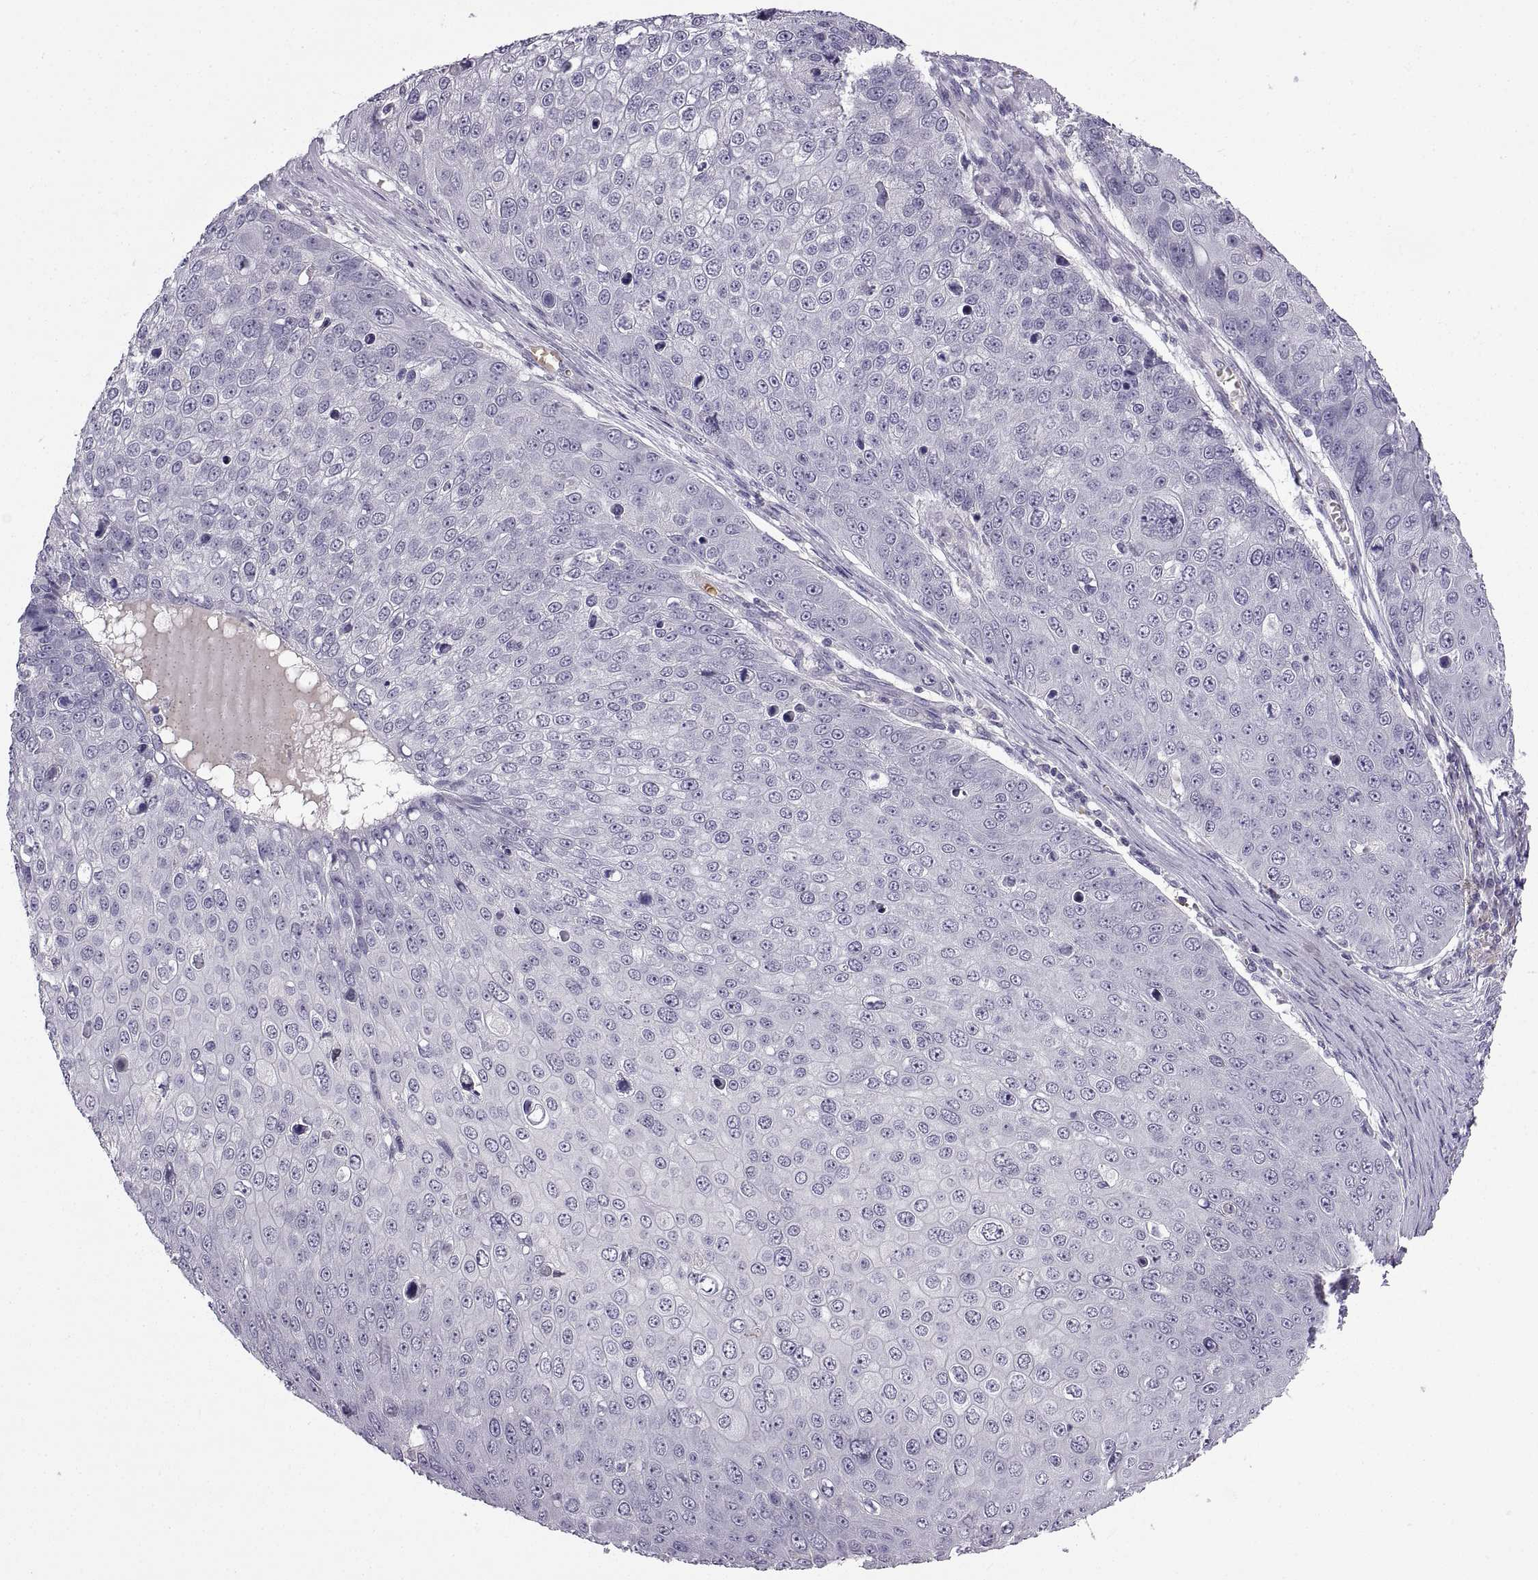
{"staining": {"intensity": "negative", "quantity": "none", "location": "none"}, "tissue": "skin cancer", "cell_type": "Tumor cells", "image_type": "cancer", "snomed": [{"axis": "morphology", "description": "Squamous cell carcinoma, NOS"}, {"axis": "topography", "description": "Skin"}], "caption": "High magnification brightfield microscopy of skin squamous cell carcinoma stained with DAB (brown) and counterstained with hematoxylin (blue): tumor cells show no significant staining. Brightfield microscopy of immunohistochemistry (IHC) stained with DAB (brown) and hematoxylin (blue), captured at high magnification.", "gene": "MEIOC", "patient": {"sex": "male", "age": 71}}